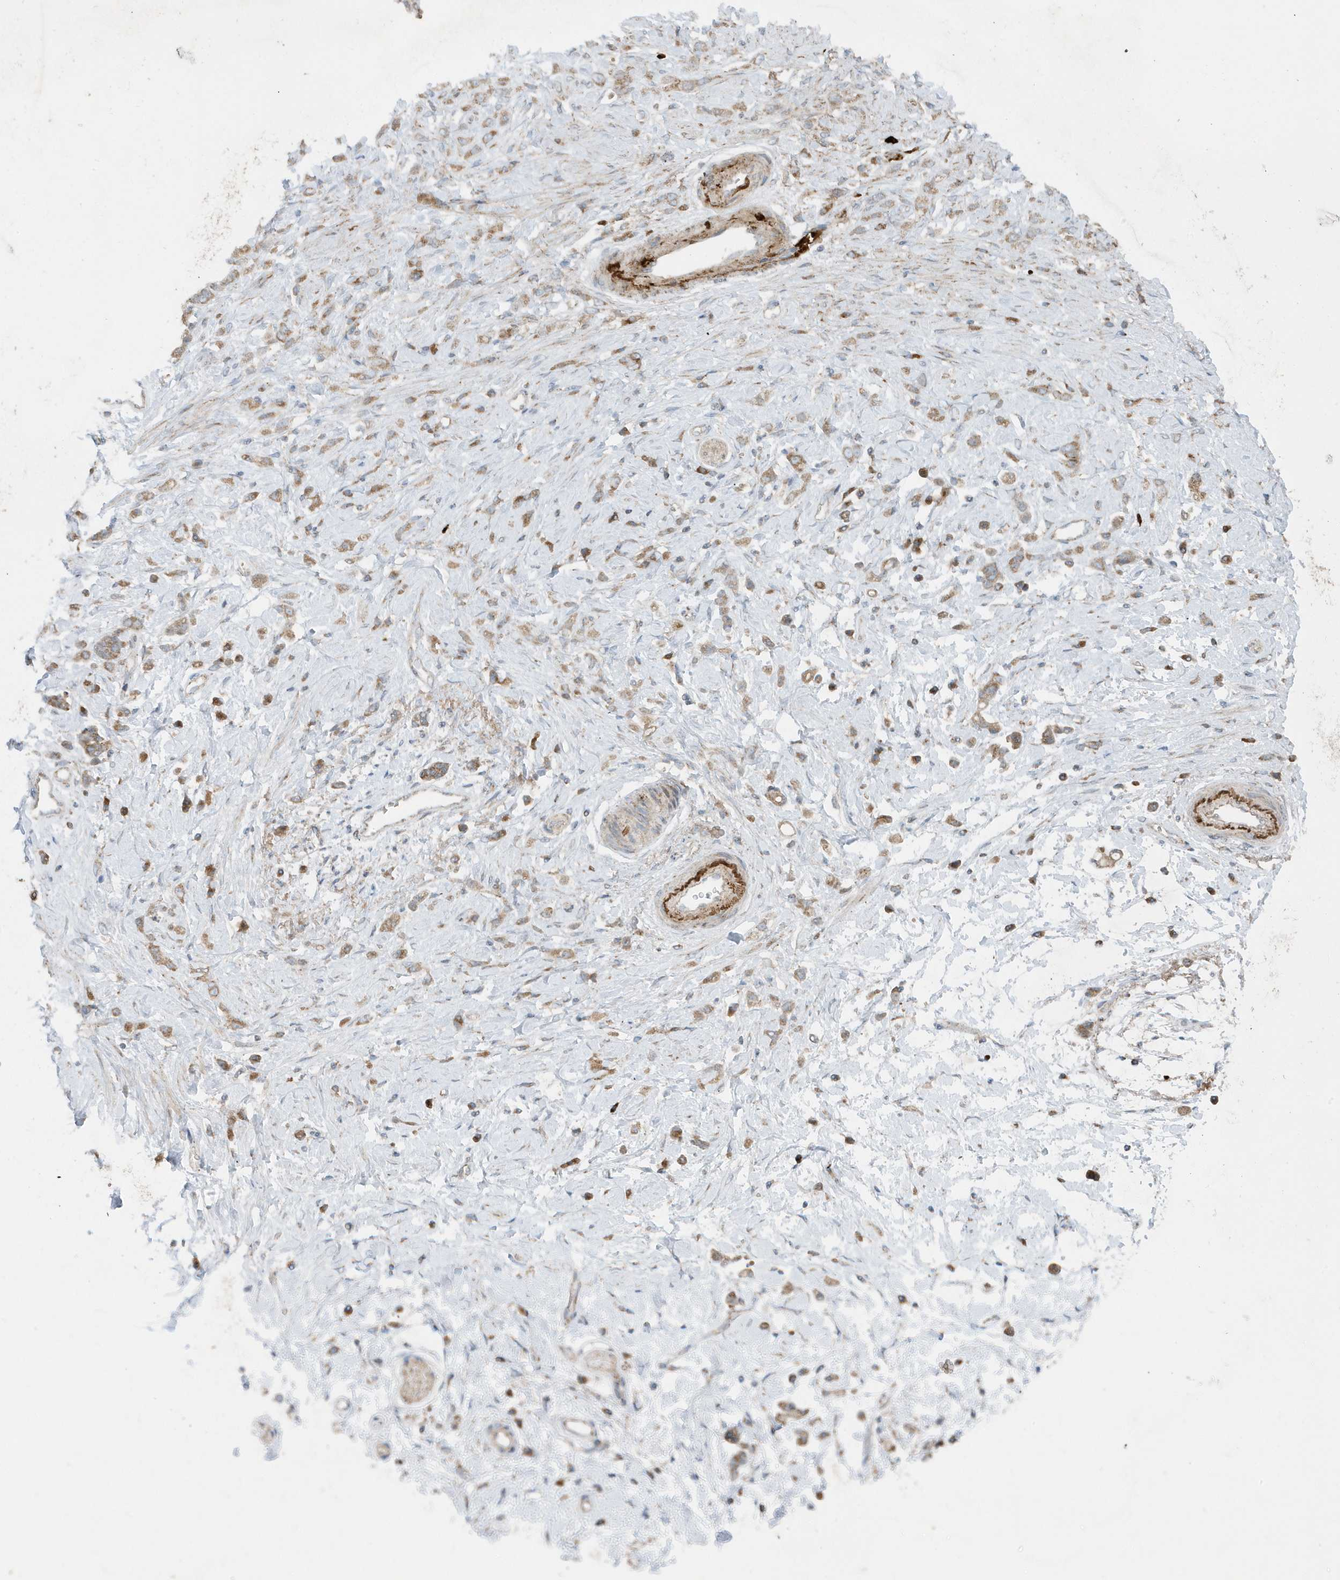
{"staining": {"intensity": "moderate", "quantity": ">75%", "location": "cytoplasmic/membranous"}, "tissue": "stomach cancer", "cell_type": "Tumor cells", "image_type": "cancer", "snomed": [{"axis": "morphology", "description": "Adenocarcinoma, NOS"}, {"axis": "topography", "description": "Stomach"}], "caption": "Tumor cells show medium levels of moderate cytoplasmic/membranous expression in about >75% of cells in human stomach adenocarcinoma. The staining was performed using DAB (3,3'-diaminobenzidine) to visualize the protein expression in brown, while the nuclei were stained in blue with hematoxylin (Magnification: 20x).", "gene": "SLC38A2", "patient": {"sex": "female", "age": 60}}